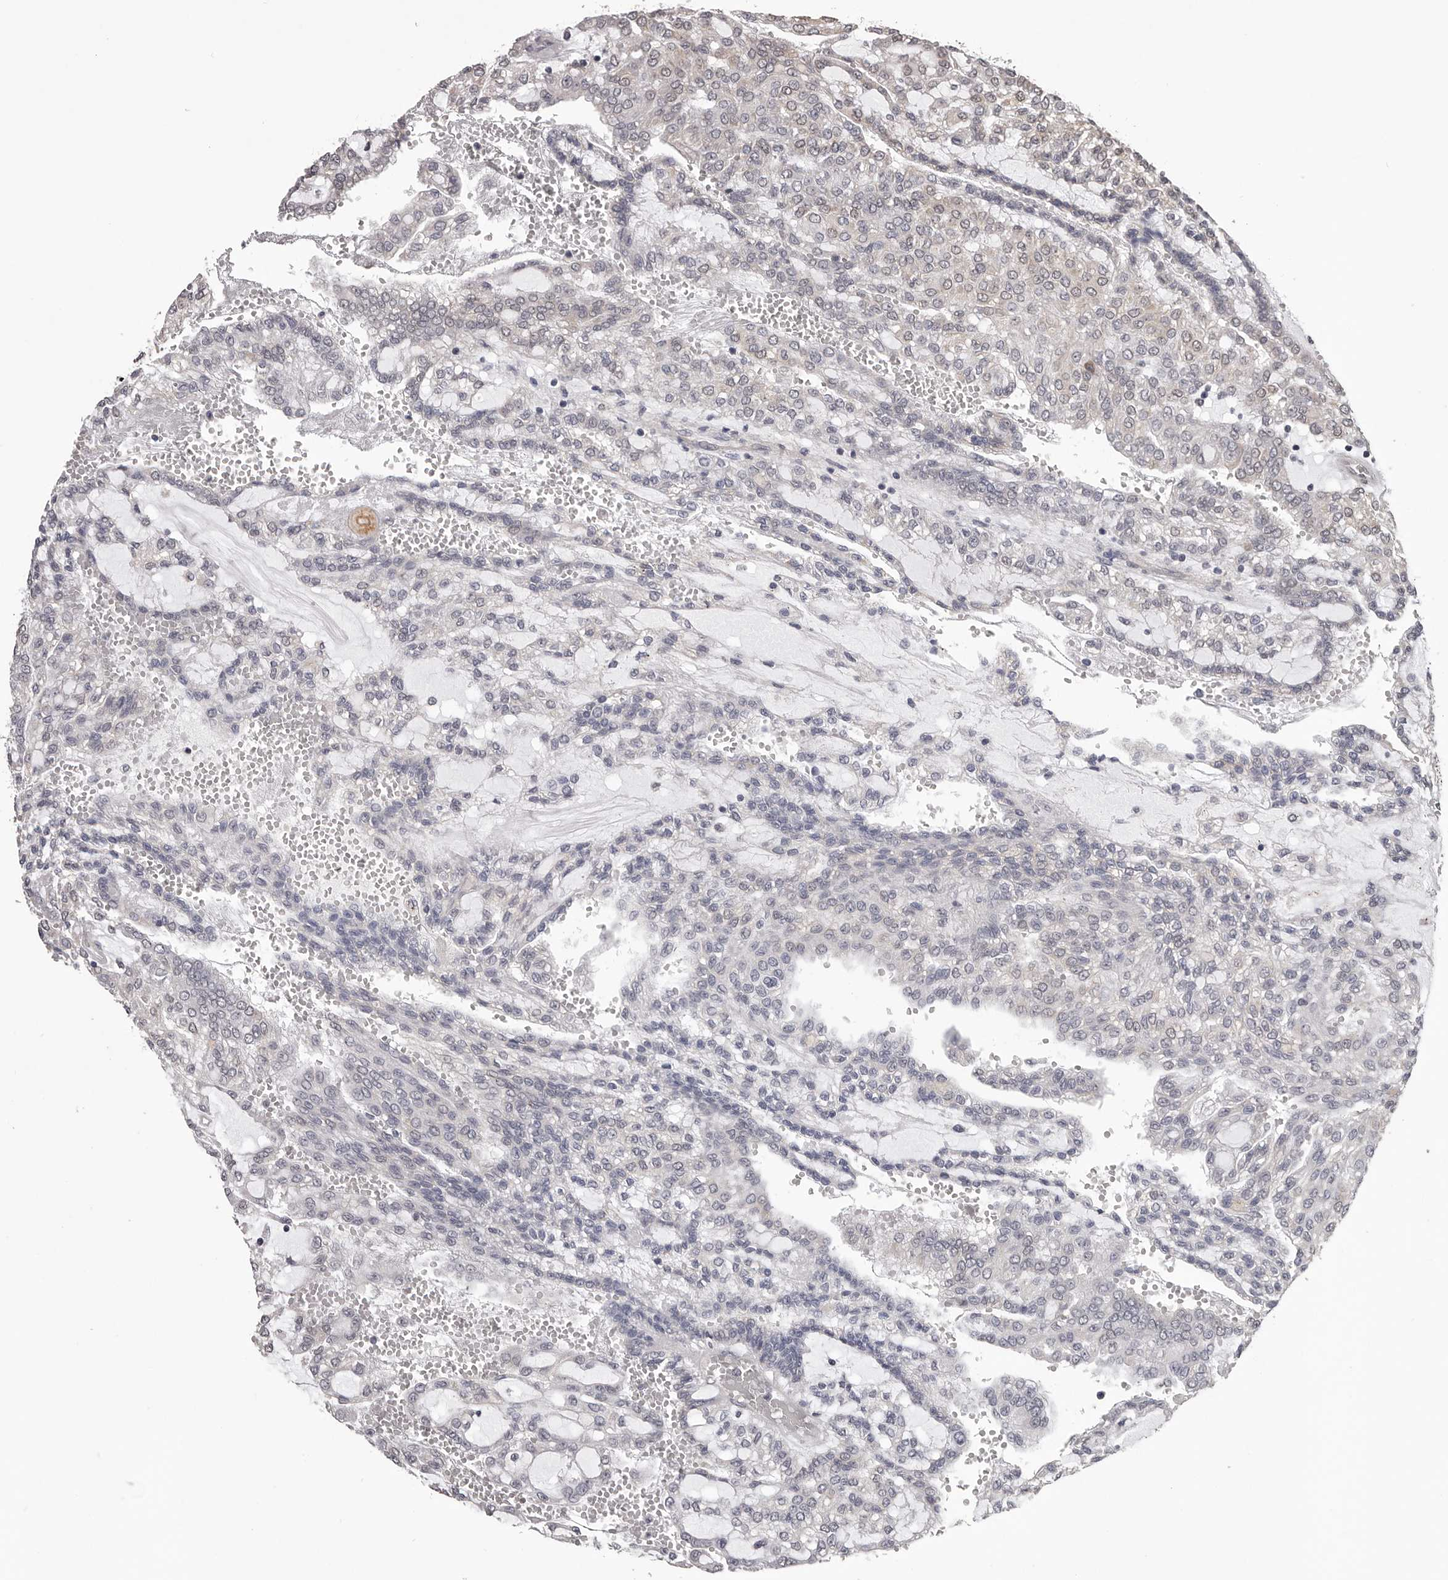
{"staining": {"intensity": "negative", "quantity": "none", "location": "none"}, "tissue": "renal cancer", "cell_type": "Tumor cells", "image_type": "cancer", "snomed": [{"axis": "morphology", "description": "Adenocarcinoma, NOS"}, {"axis": "topography", "description": "Kidney"}], "caption": "The image exhibits no staining of tumor cells in renal adenocarcinoma. The staining is performed using DAB (3,3'-diaminobenzidine) brown chromogen with nuclei counter-stained in using hematoxylin.", "gene": "CELF3", "patient": {"sex": "male", "age": 63}}